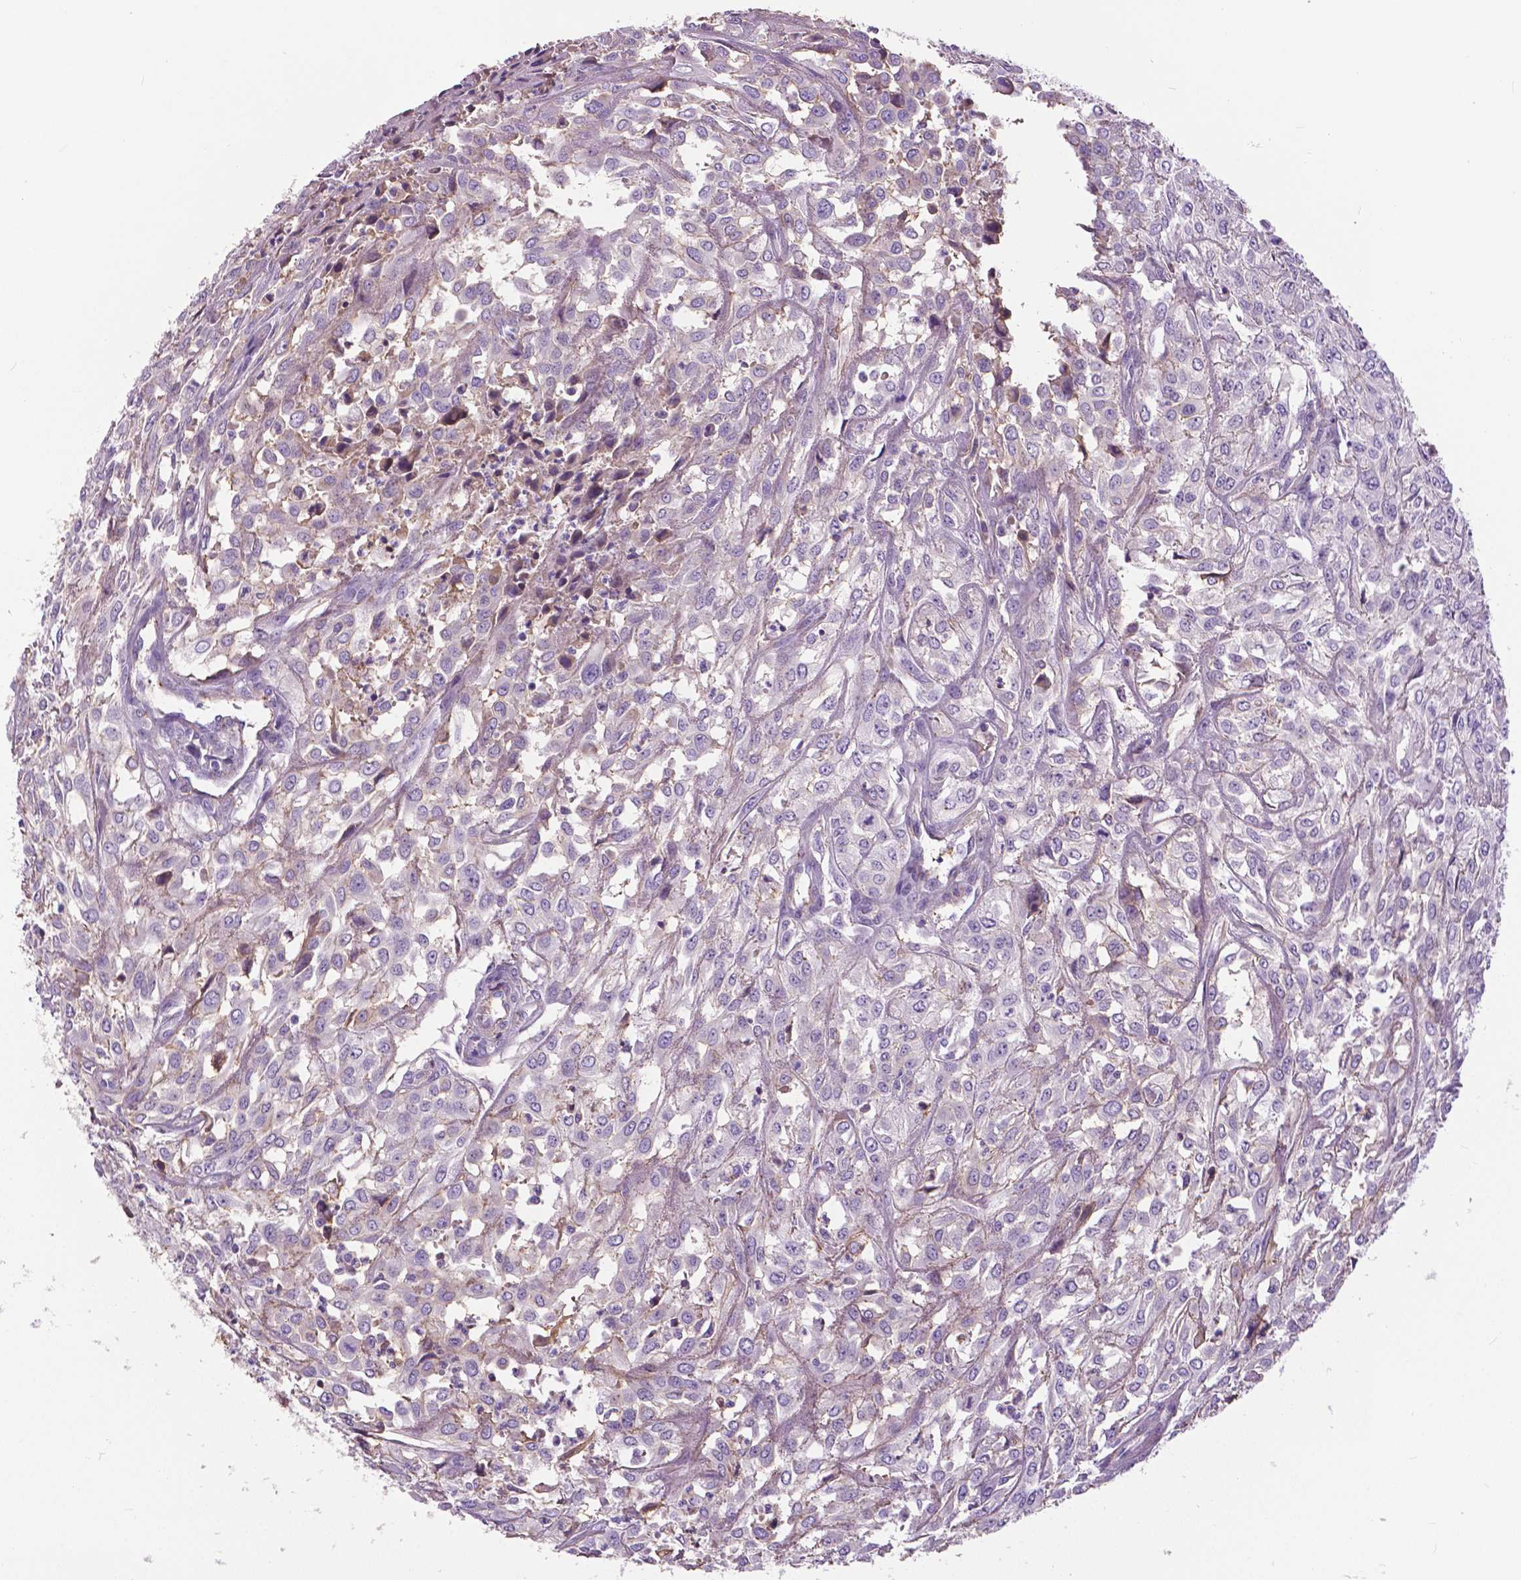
{"staining": {"intensity": "negative", "quantity": "none", "location": "none"}, "tissue": "urothelial cancer", "cell_type": "Tumor cells", "image_type": "cancer", "snomed": [{"axis": "morphology", "description": "Urothelial carcinoma, High grade"}, {"axis": "topography", "description": "Urinary bladder"}], "caption": "Immunohistochemistry (IHC) photomicrograph of human urothelial cancer stained for a protein (brown), which demonstrates no expression in tumor cells. (Brightfield microscopy of DAB immunohistochemistry (IHC) at high magnification).", "gene": "ANXA13", "patient": {"sex": "male", "age": 67}}